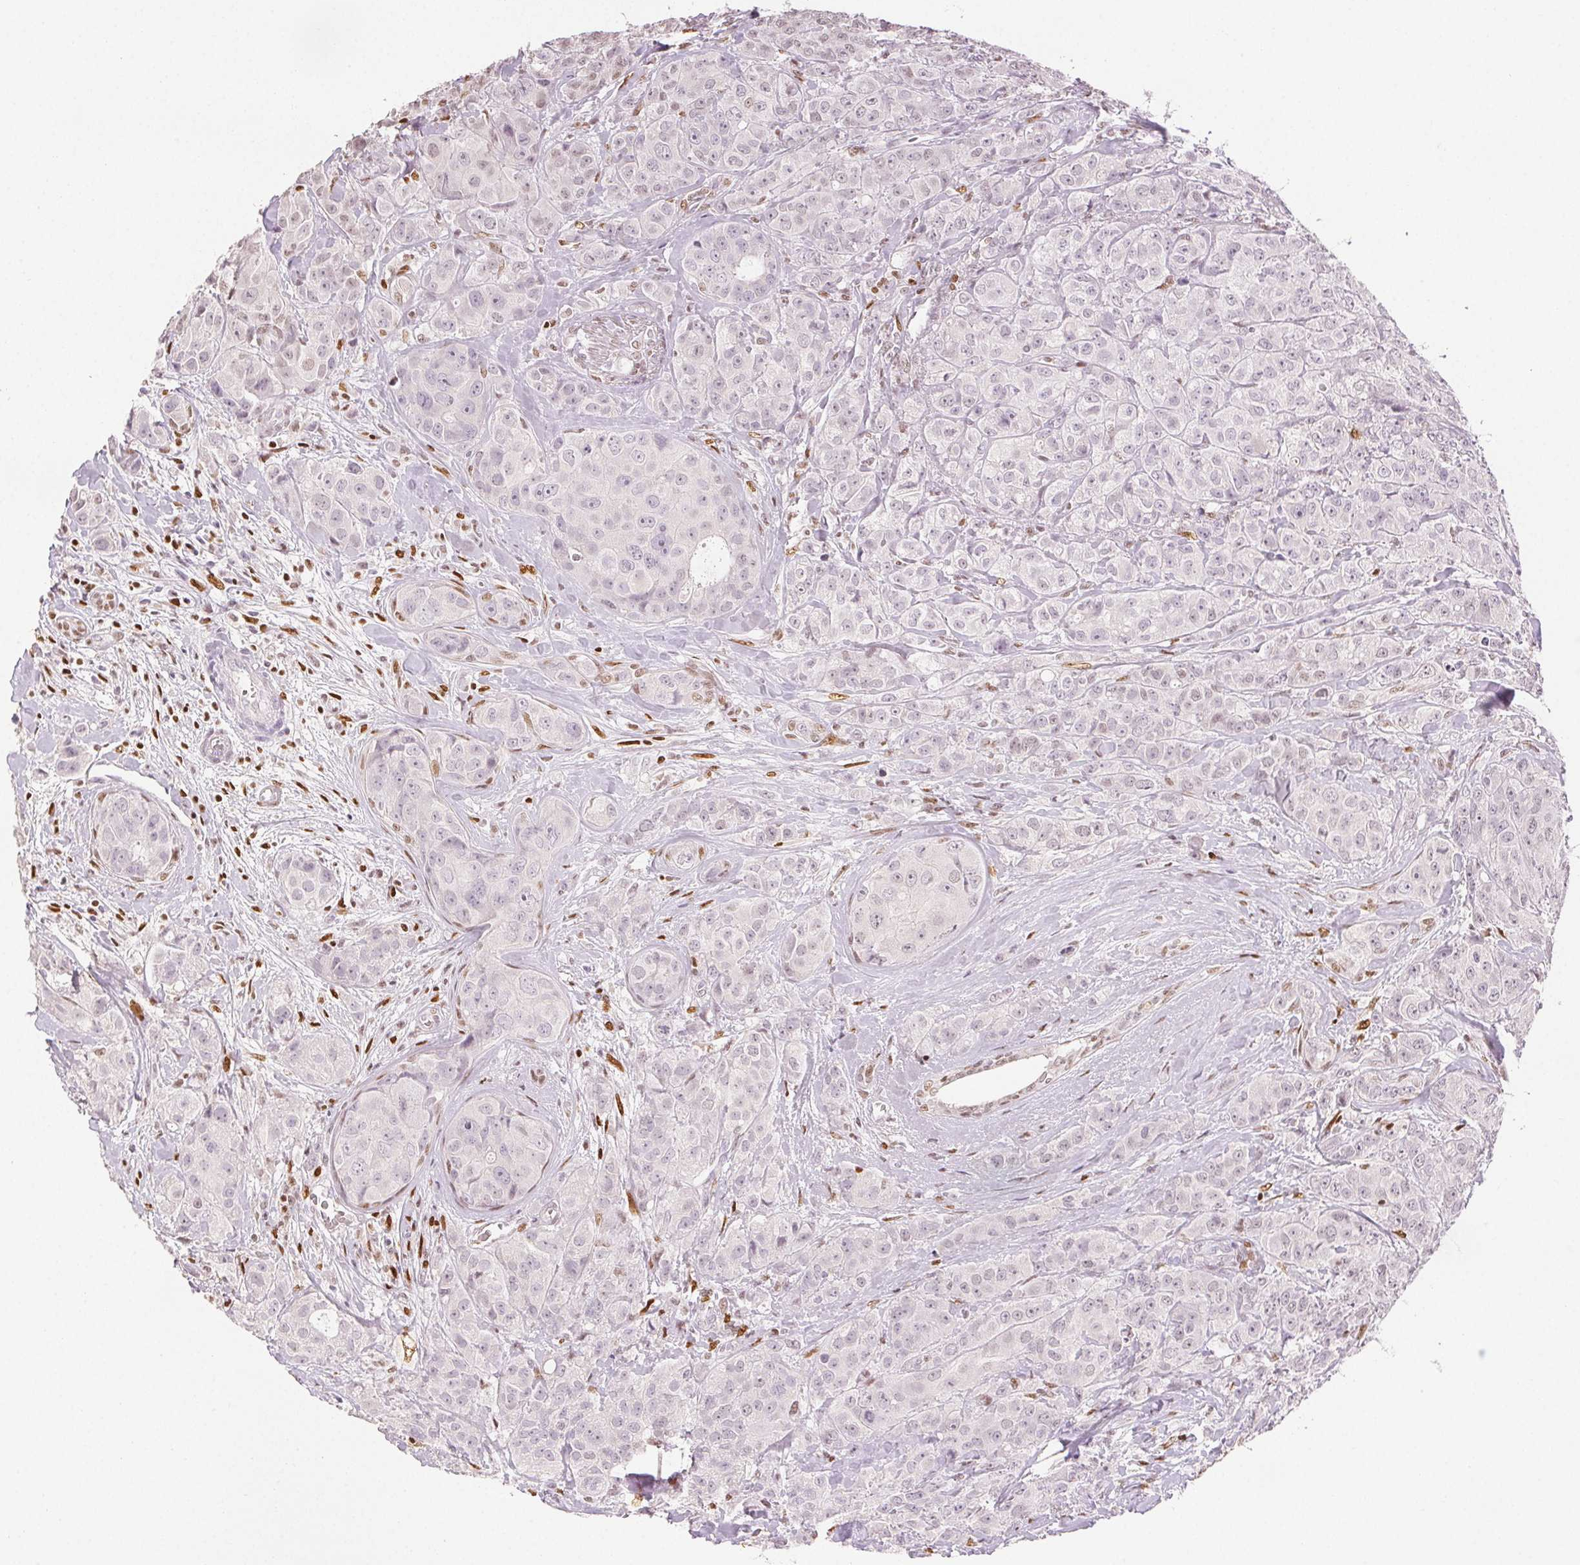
{"staining": {"intensity": "negative", "quantity": "none", "location": "none"}, "tissue": "breast cancer", "cell_type": "Tumor cells", "image_type": "cancer", "snomed": [{"axis": "morphology", "description": "Duct carcinoma"}, {"axis": "topography", "description": "Breast"}], "caption": "Infiltrating ductal carcinoma (breast) stained for a protein using immunohistochemistry (IHC) shows no staining tumor cells.", "gene": "RUNX2", "patient": {"sex": "female", "age": 43}}